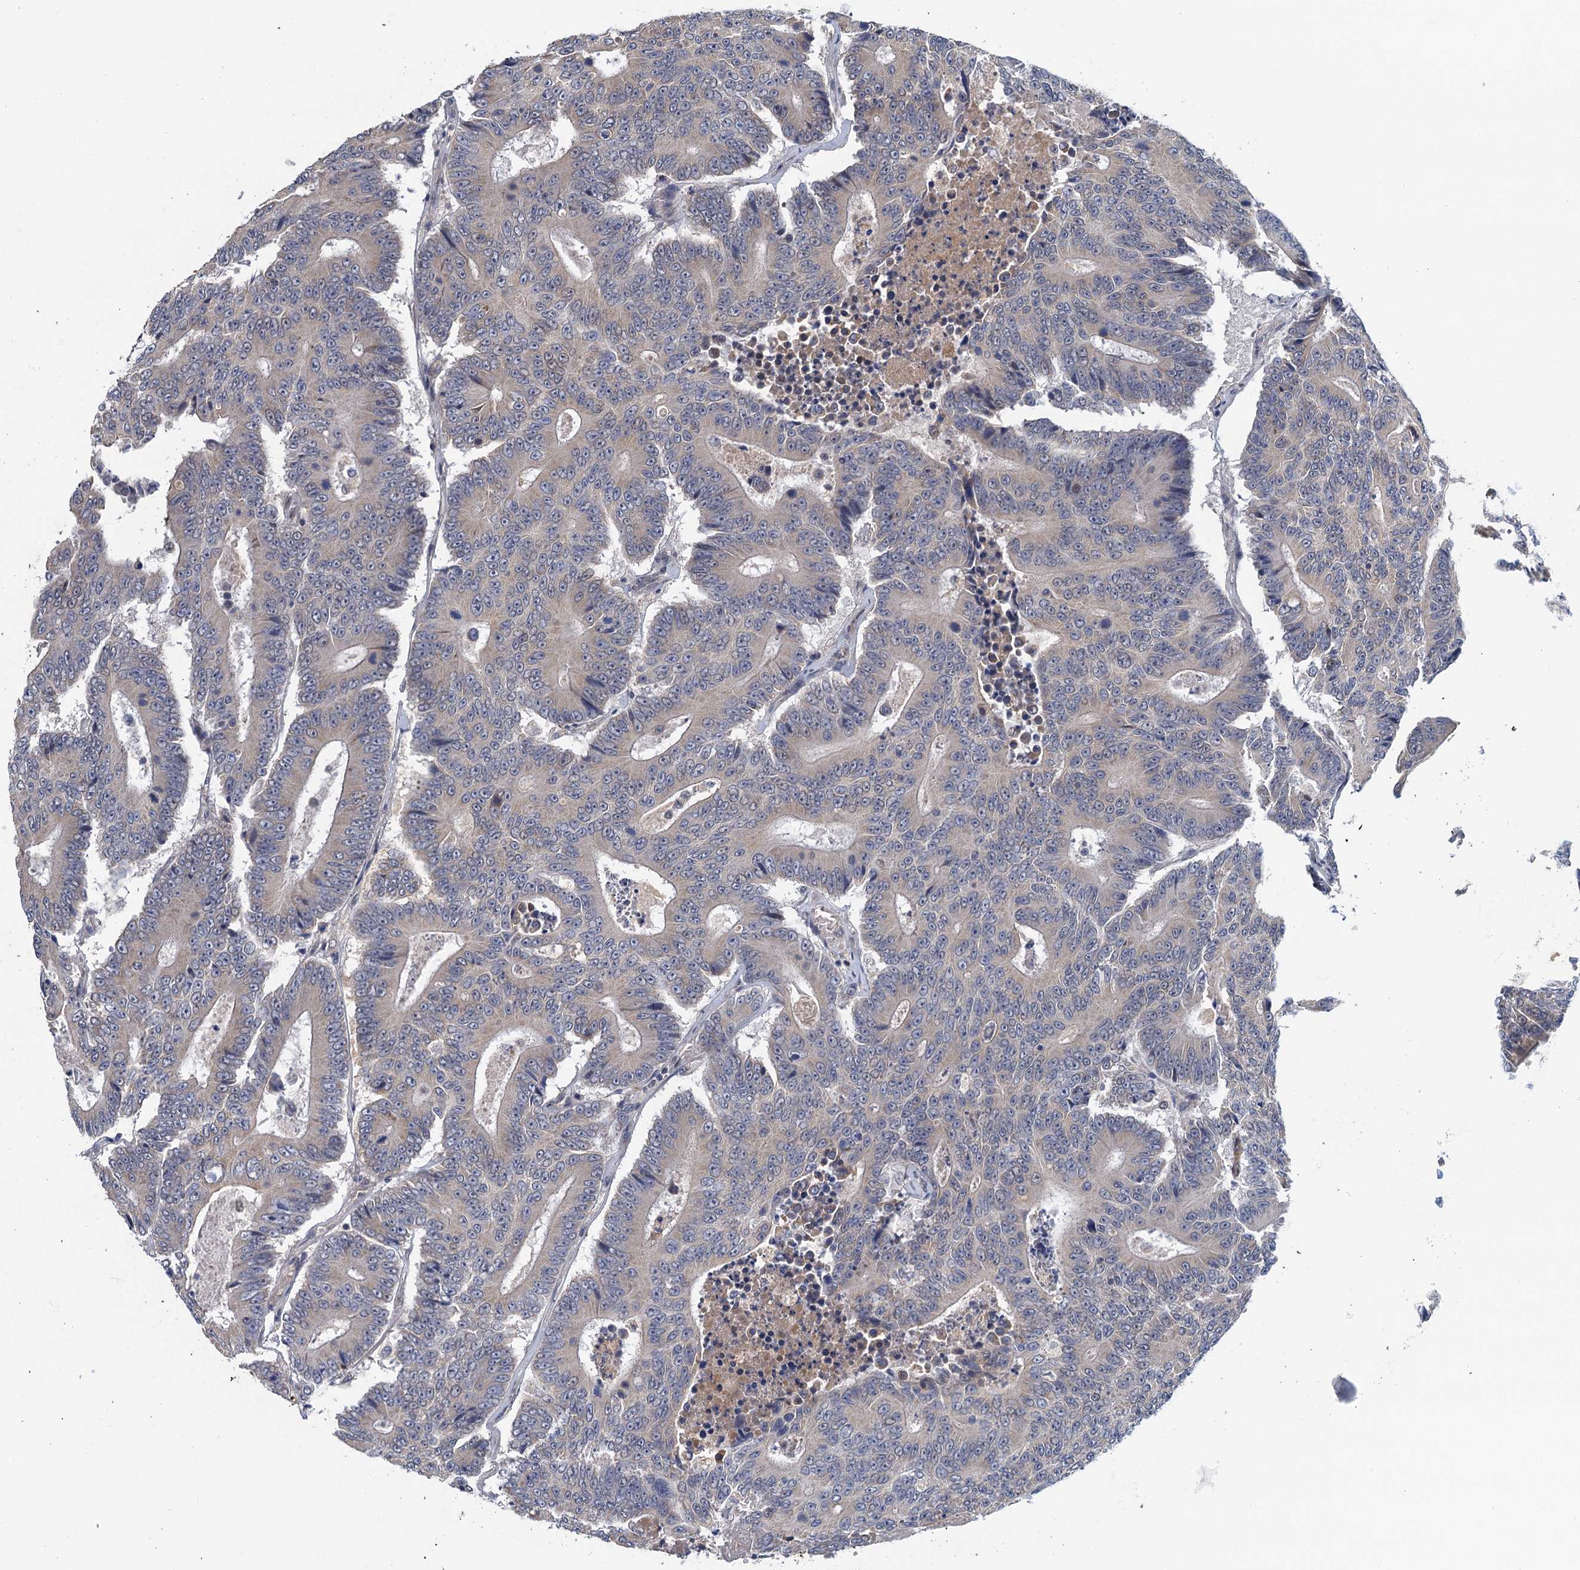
{"staining": {"intensity": "negative", "quantity": "none", "location": "none"}, "tissue": "colorectal cancer", "cell_type": "Tumor cells", "image_type": "cancer", "snomed": [{"axis": "morphology", "description": "Adenocarcinoma, NOS"}, {"axis": "topography", "description": "Colon"}], "caption": "Adenocarcinoma (colorectal) was stained to show a protein in brown. There is no significant positivity in tumor cells.", "gene": "MDM1", "patient": {"sex": "male", "age": 83}}